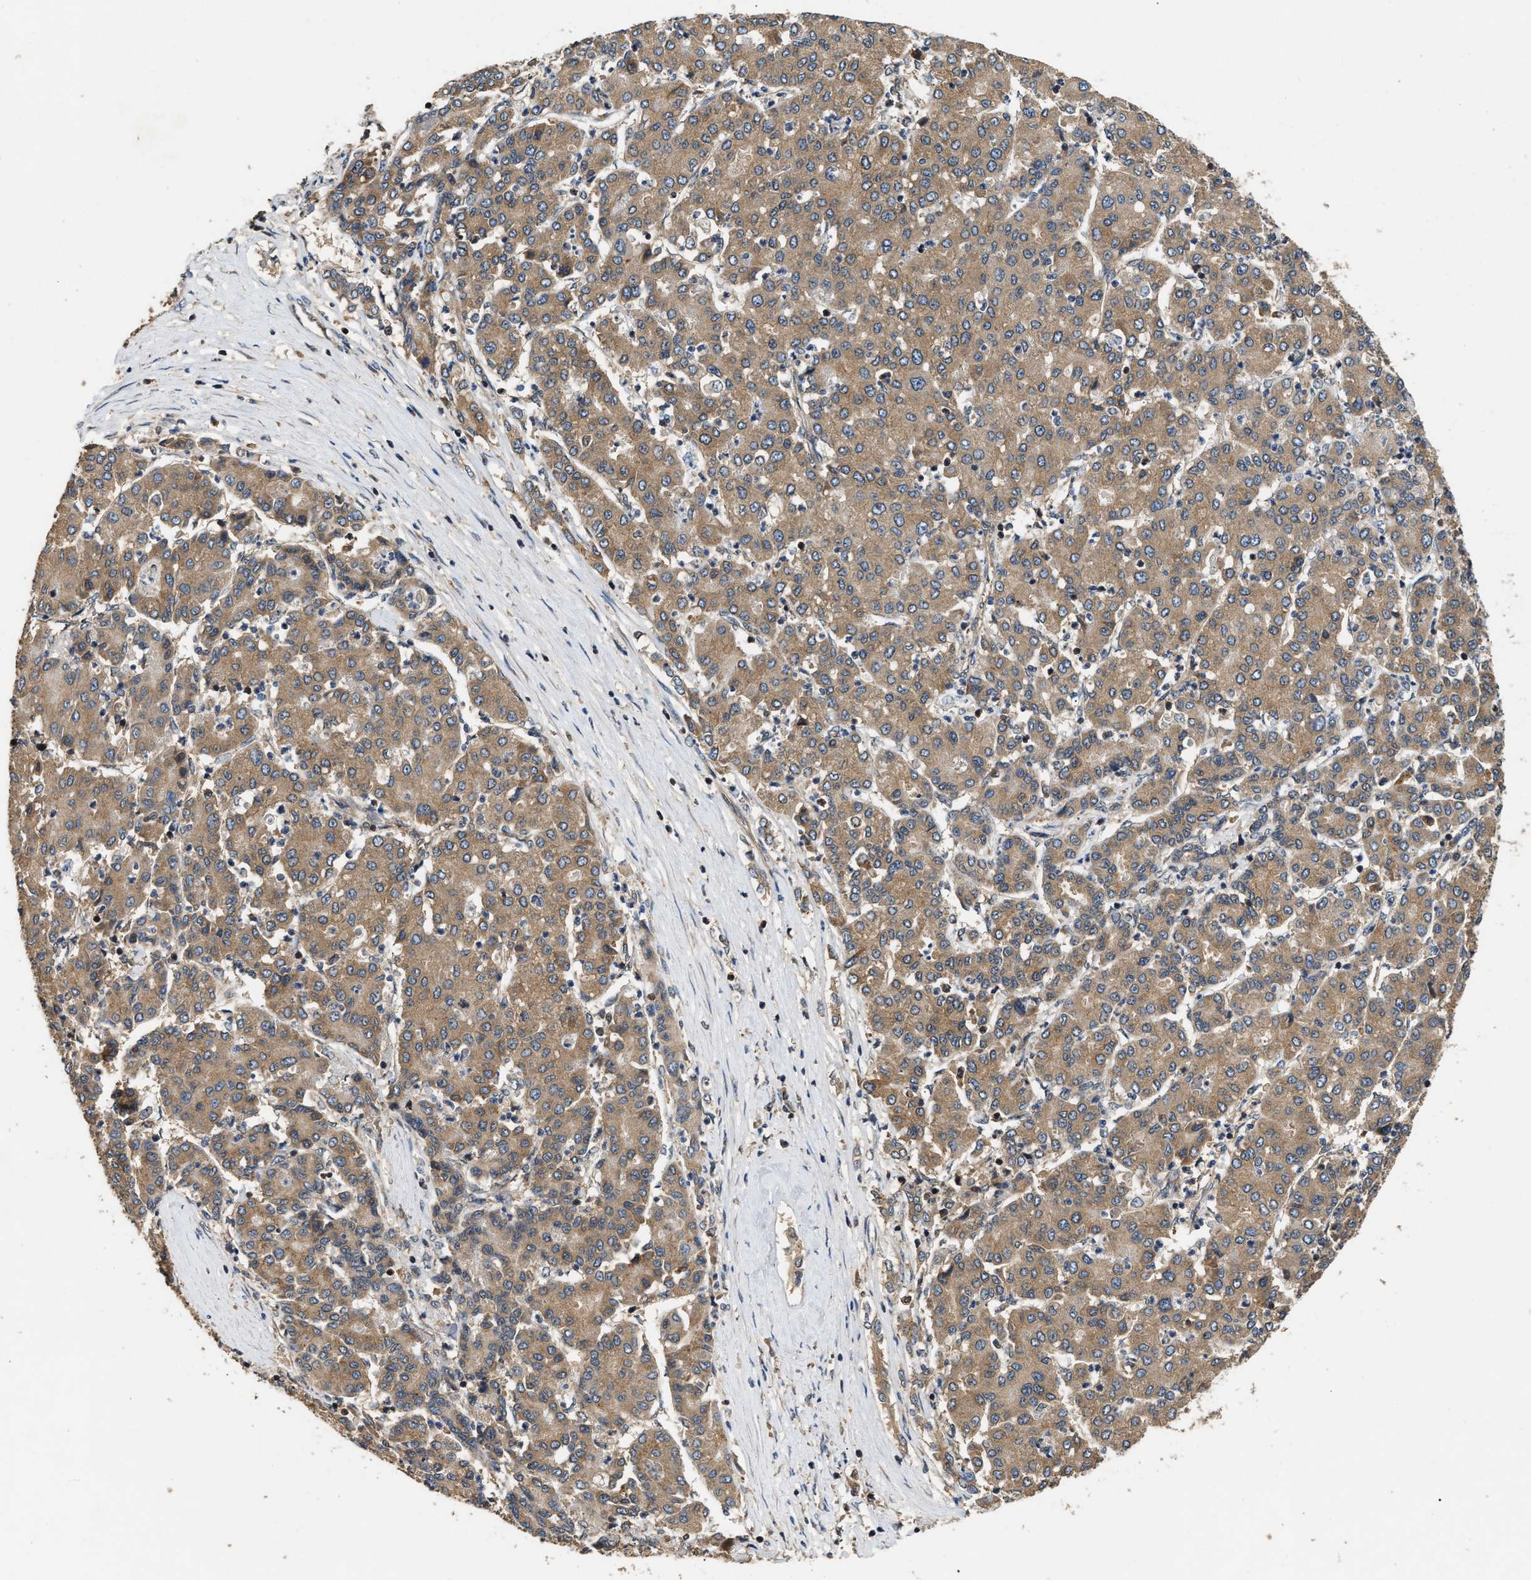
{"staining": {"intensity": "moderate", "quantity": ">75%", "location": "cytoplasmic/membranous"}, "tissue": "liver cancer", "cell_type": "Tumor cells", "image_type": "cancer", "snomed": [{"axis": "morphology", "description": "Carcinoma, Hepatocellular, NOS"}, {"axis": "topography", "description": "Liver"}], "caption": "IHC (DAB (3,3'-diaminobenzidine)) staining of hepatocellular carcinoma (liver) exhibits moderate cytoplasmic/membranous protein expression in about >75% of tumor cells. (IHC, brightfield microscopy, high magnification).", "gene": "DNAJC2", "patient": {"sex": "male", "age": 65}}